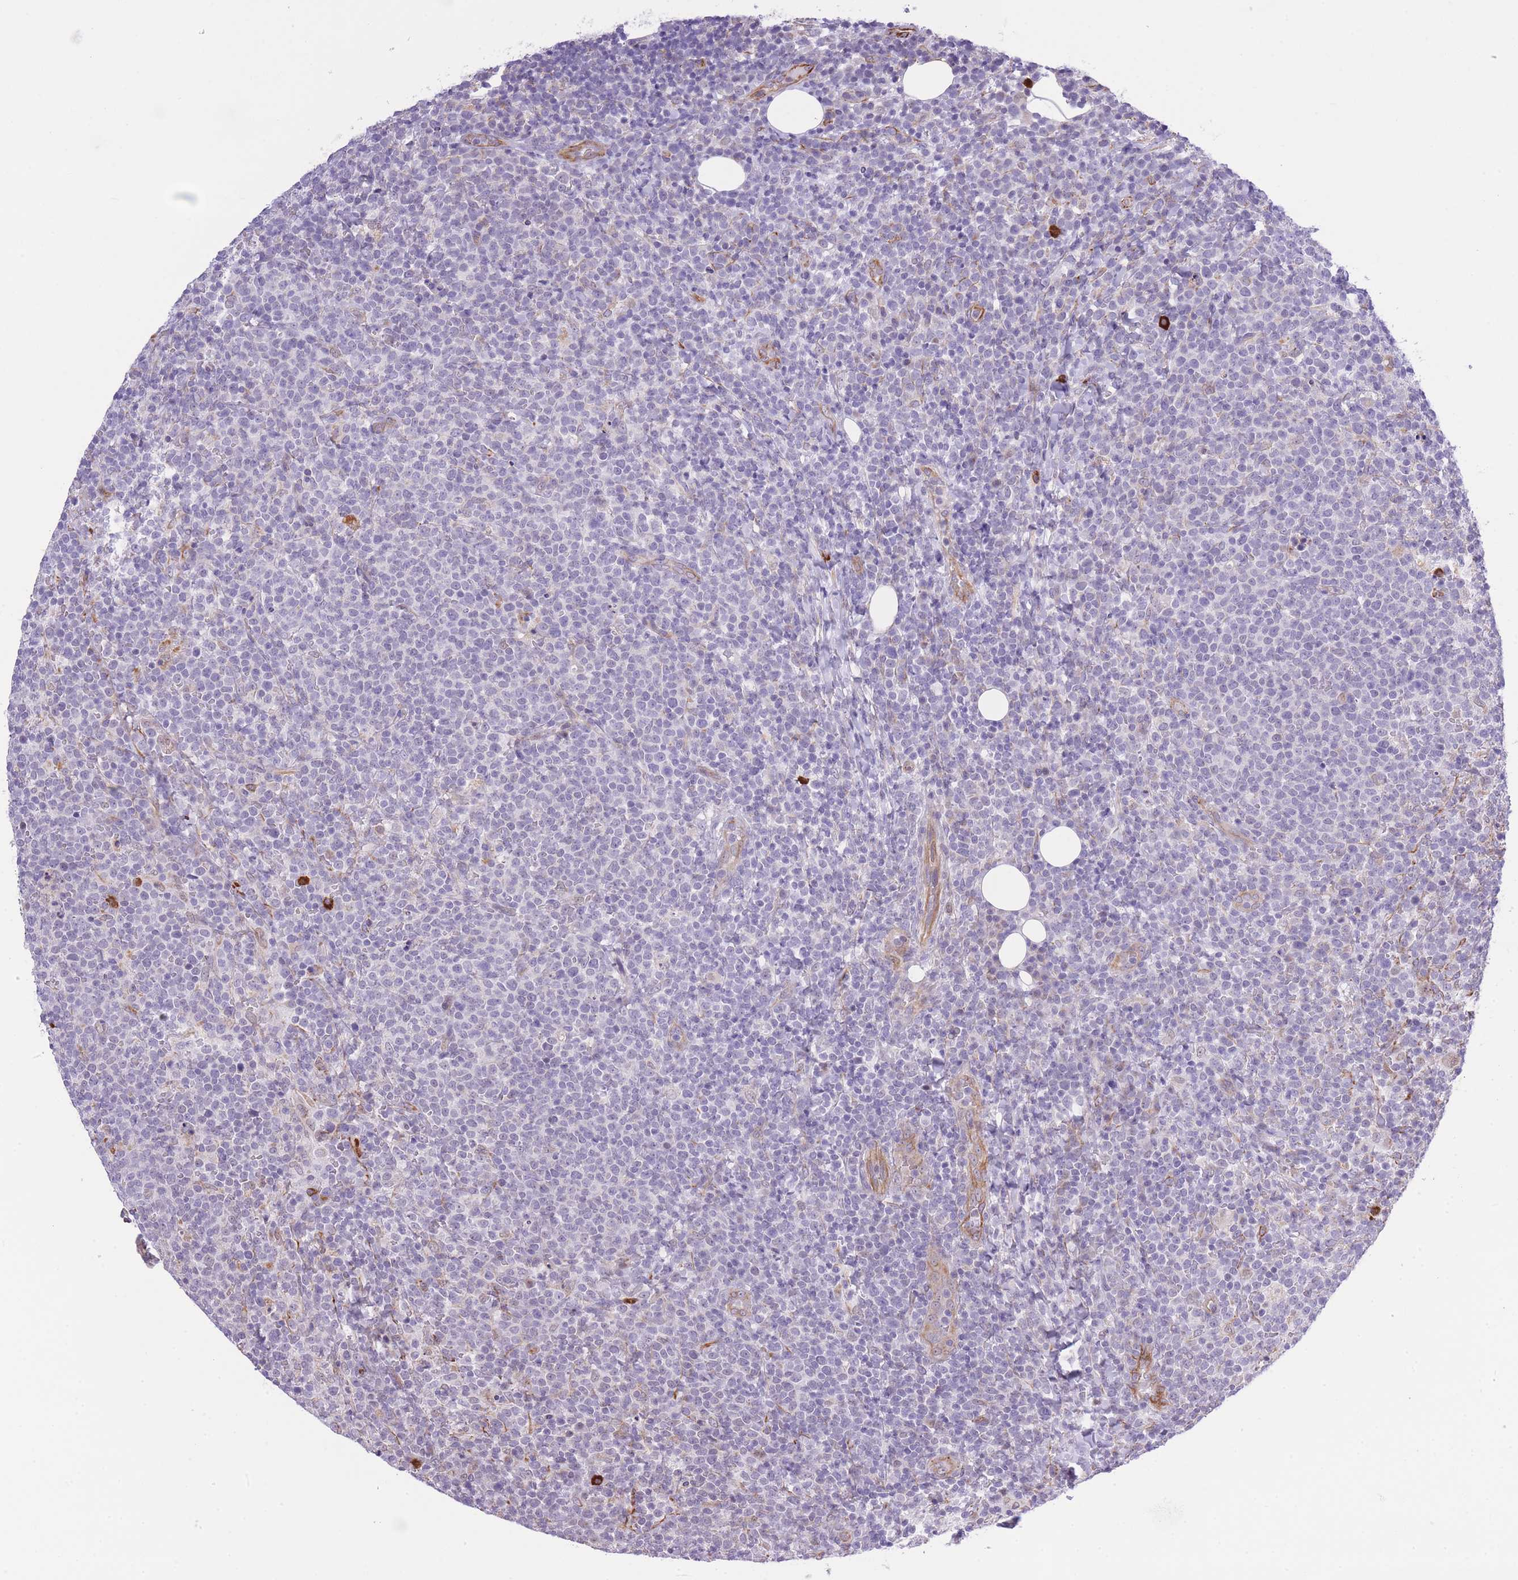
{"staining": {"intensity": "negative", "quantity": "none", "location": "none"}, "tissue": "lymphoma", "cell_type": "Tumor cells", "image_type": "cancer", "snomed": [{"axis": "morphology", "description": "Malignant lymphoma, non-Hodgkin's type, High grade"}, {"axis": "topography", "description": "Lymph node"}], "caption": "Immunohistochemical staining of high-grade malignant lymphoma, non-Hodgkin's type displays no significant expression in tumor cells. (DAB (3,3'-diaminobenzidine) immunohistochemistry (IHC) with hematoxylin counter stain).", "gene": "MEIOSIN", "patient": {"sex": "male", "age": 61}}